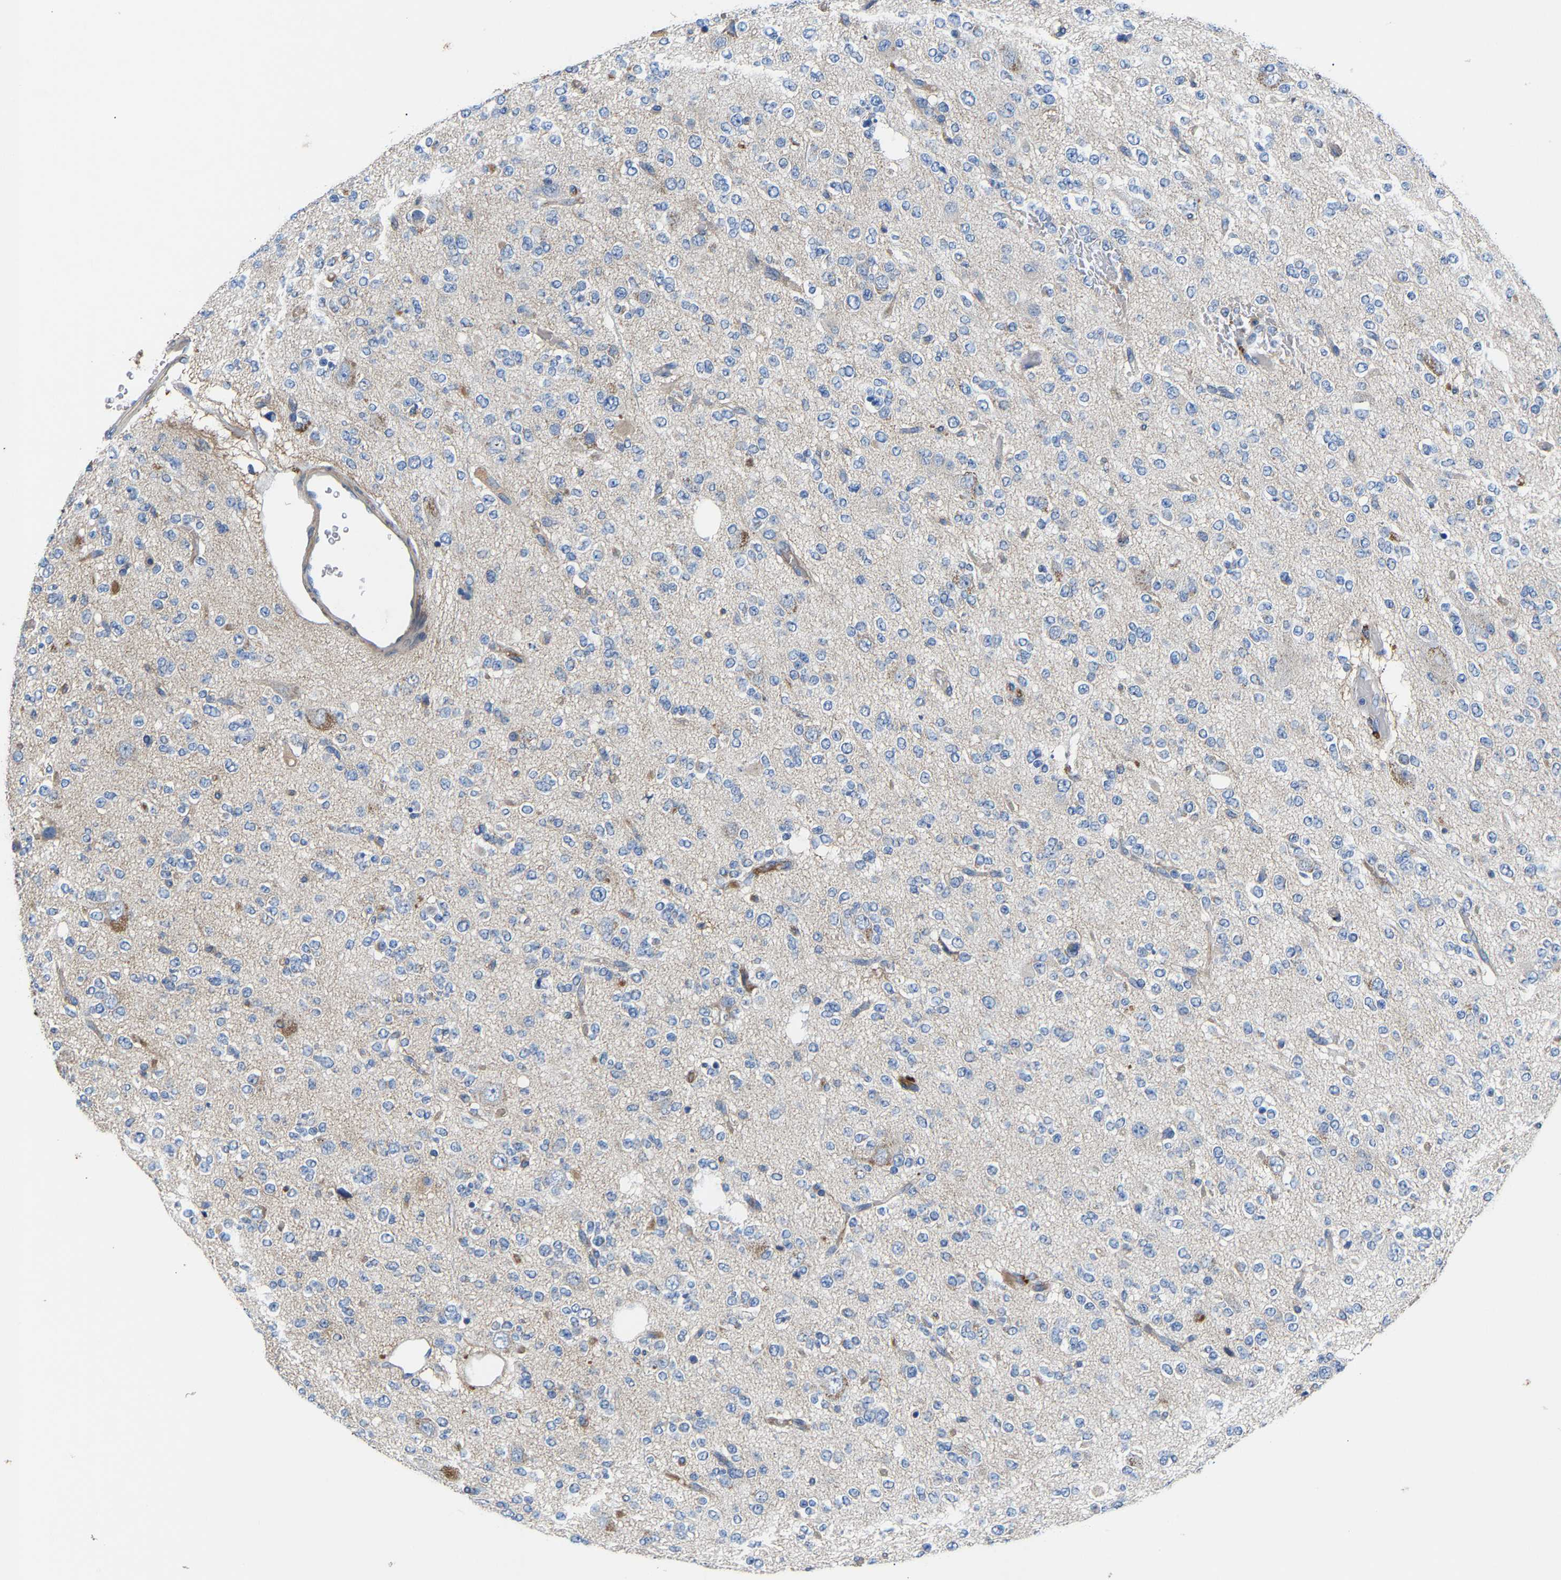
{"staining": {"intensity": "negative", "quantity": "none", "location": "none"}, "tissue": "glioma", "cell_type": "Tumor cells", "image_type": "cancer", "snomed": [{"axis": "morphology", "description": "Glioma, malignant, Low grade"}, {"axis": "topography", "description": "Brain"}], "caption": "IHC of malignant glioma (low-grade) exhibits no staining in tumor cells.", "gene": "CCDC171", "patient": {"sex": "male", "age": 38}}